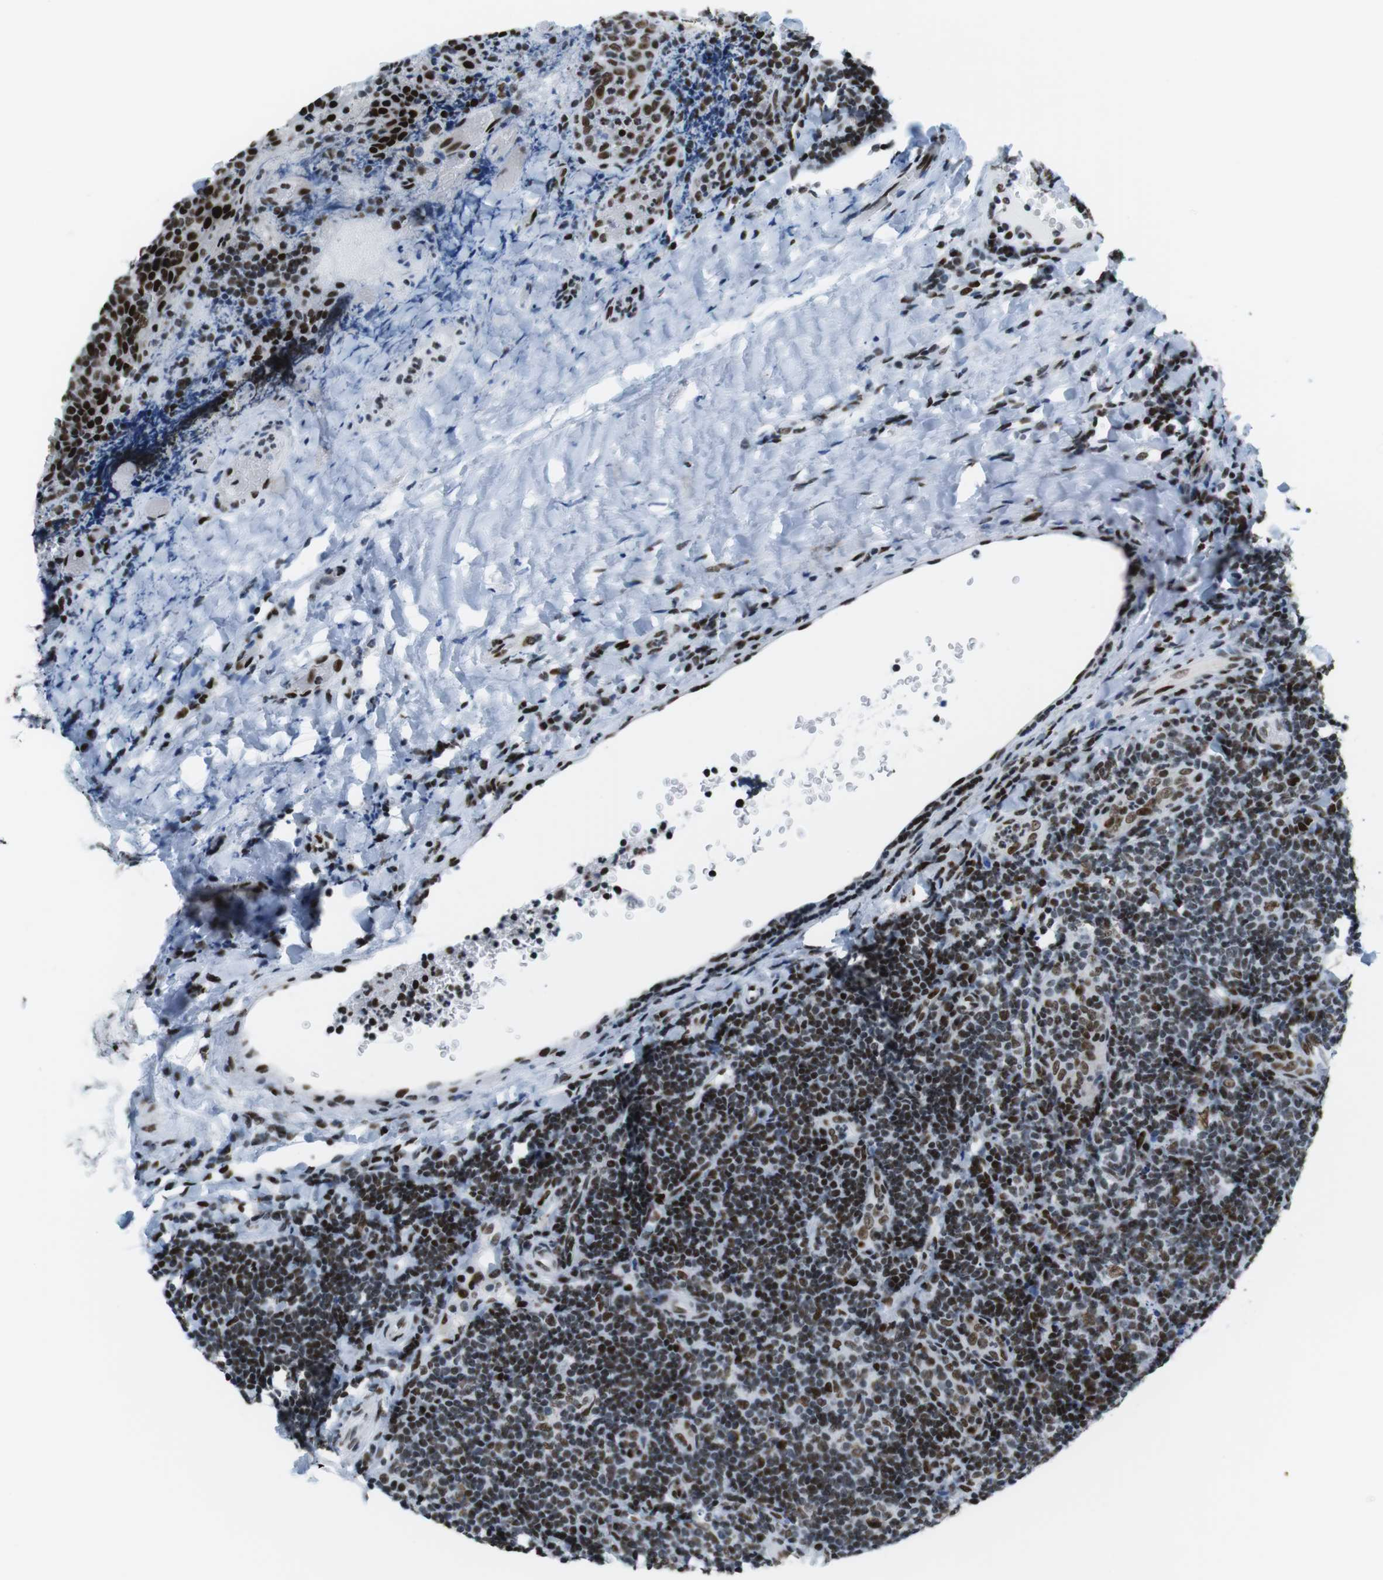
{"staining": {"intensity": "moderate", "quantity": ">75%", "location": "nuclear"}, "tissue": "tonsil", "cell_type": "Germinal center cells", "image_type": "normal", "snomed": [{"axis": "morphology", "description": "Normal tissue, NOS"}, {"axis": "topography", "description": "Tonsil"}], "caption": "A medium amount of moderate nuclear staining is present in approximately >75% of germinal center cells in unremarkable tonsil. The staining is performed using DAB (3,3'-diaminobenzidine) brown chromogen to label protein expression. The nuclei are counter-stained blue using hematoxylin.", "gene": "CITED2", "patient": {"sex": "male", "age": 17}}